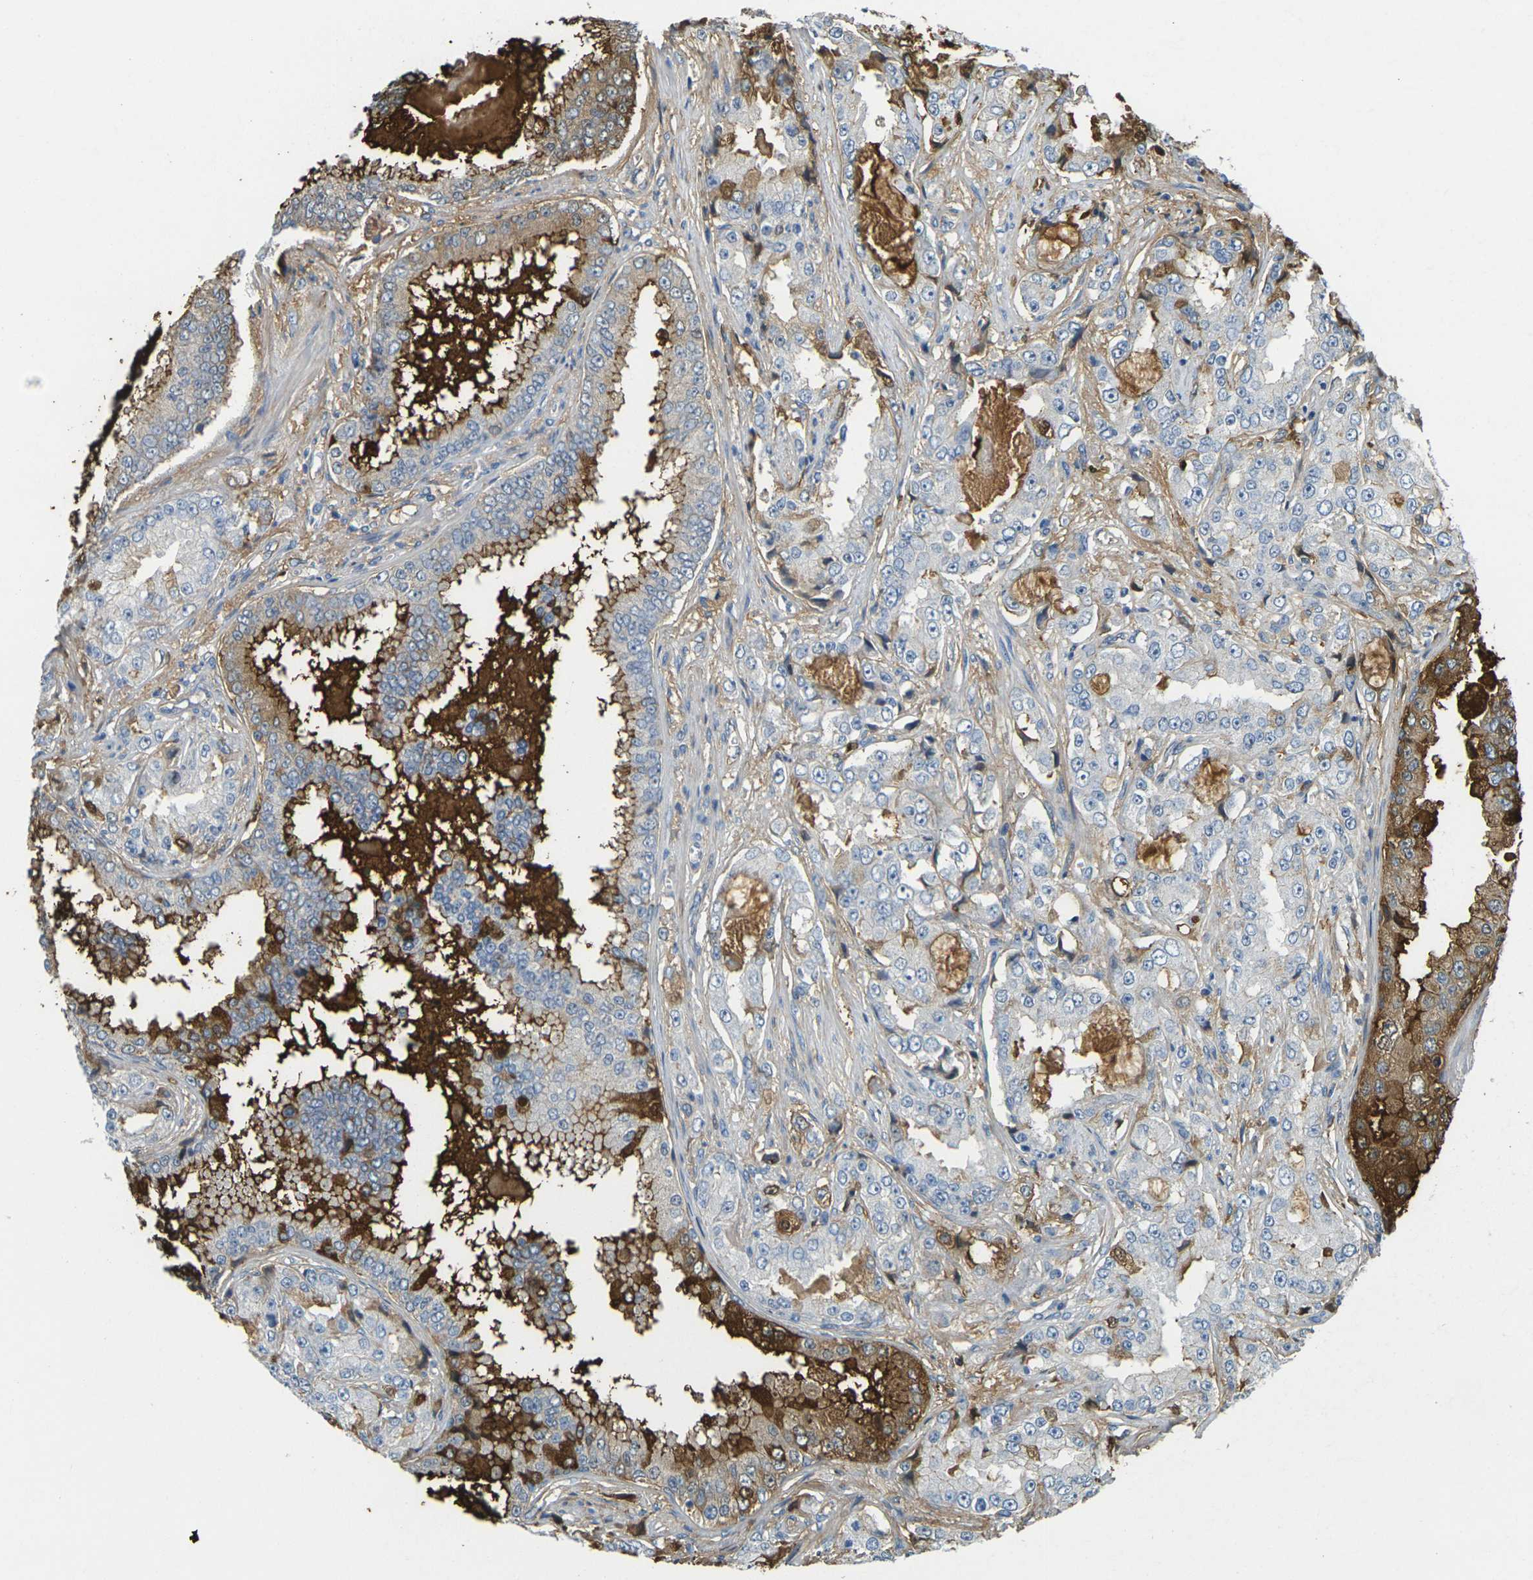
{"staining": {"intensity": "moderate", "quantity": "<25%", "location": "cytoplasmic/membranous"}, "tissue": "prostate cancer", "cell_type": "Tumor cells", "image_type": "cancer", "snomed": [{"axis": "morphology", "description": "Adenocarcinoma, High grade"}, {"axis": "topography", "description": "Prostate"}], "caption": "Moderate cytoplasmic/membranous positivity for a protein is appreciated in about <25% of tumor cells of prostate cancer using immunohistochemistry (IHC).", "gene": "PLCD1", "patient": {"sex": "male", "age": 73}}